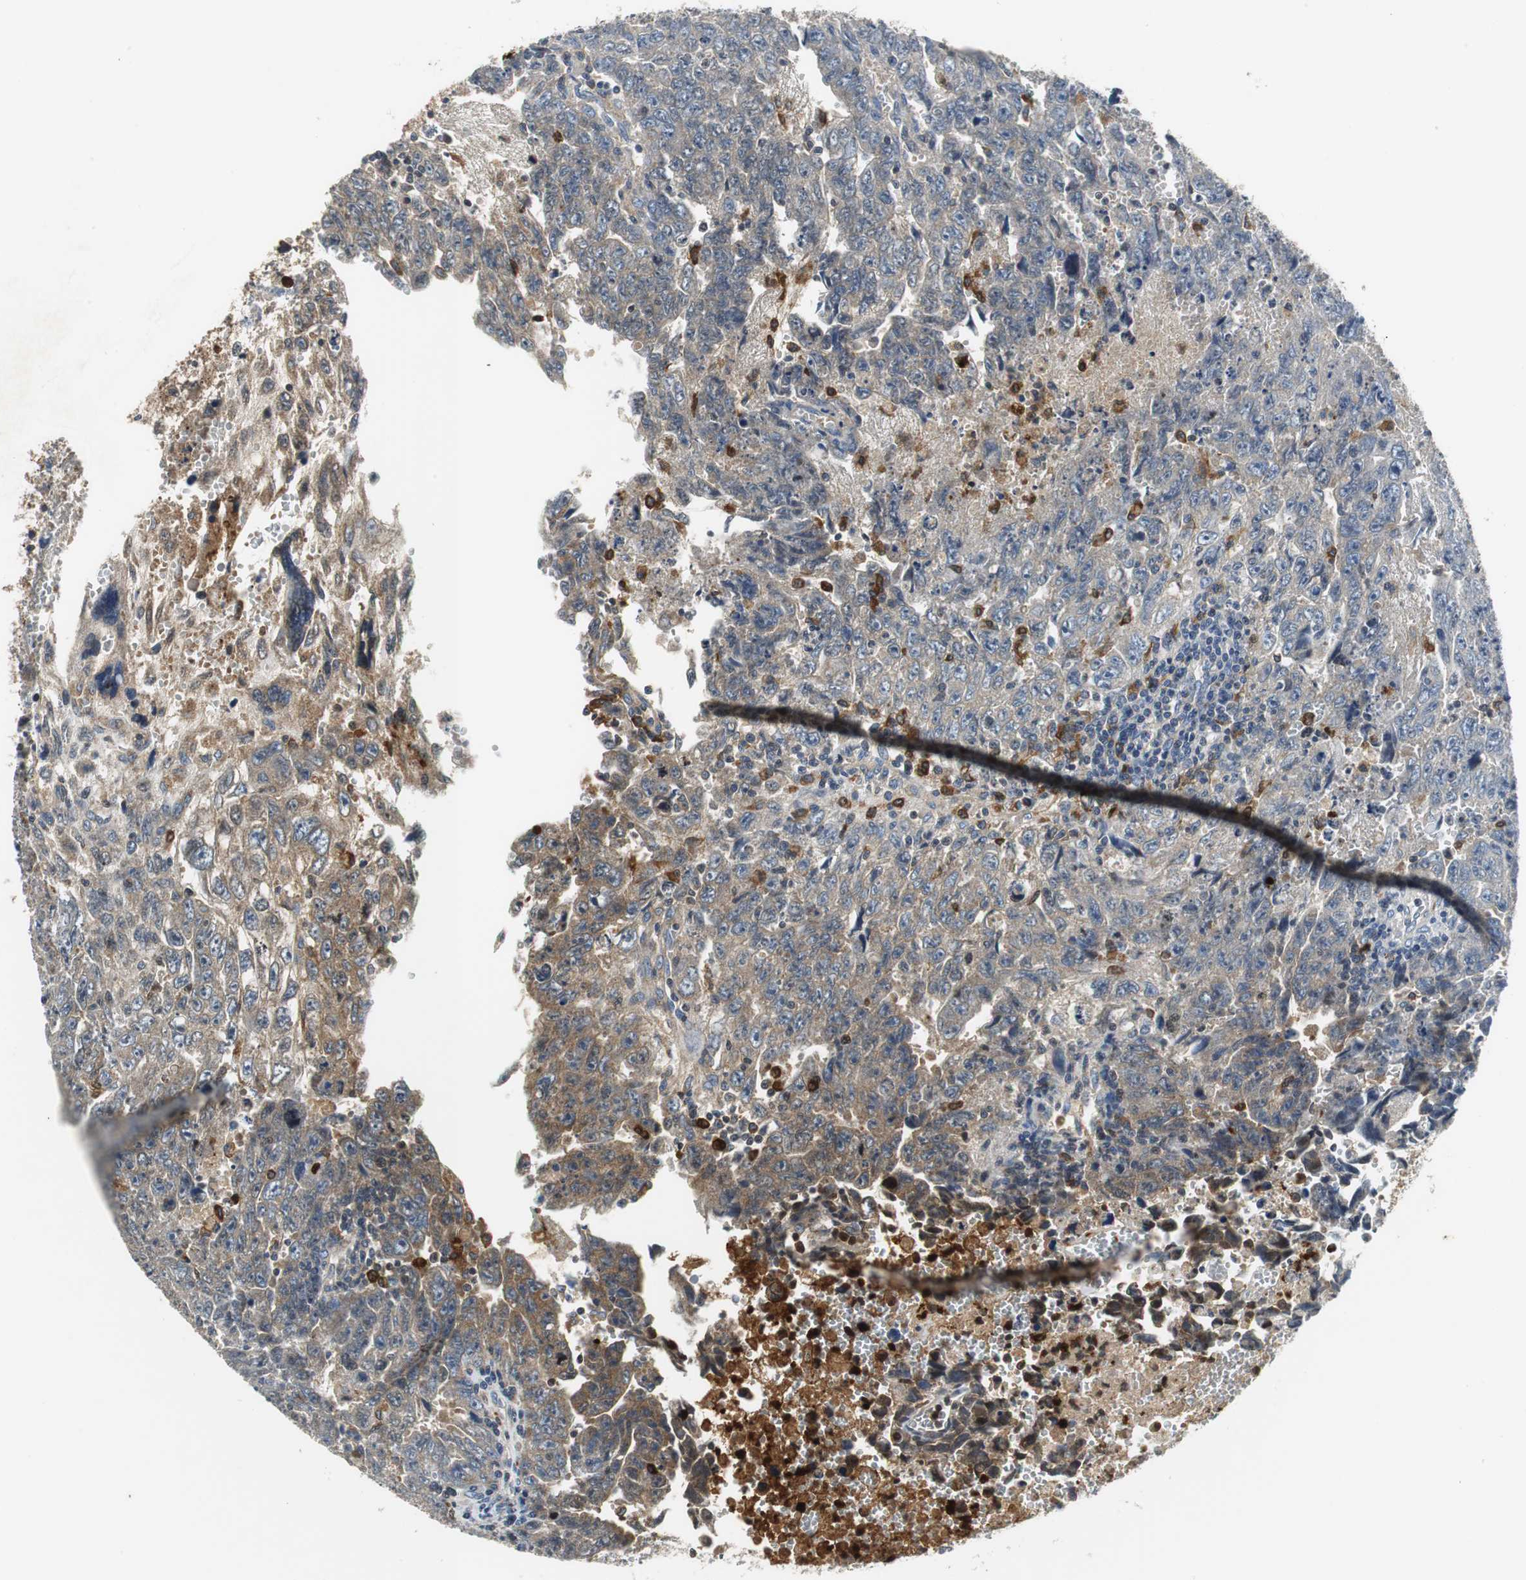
{"staining": {"intensity": "weak", "quantity": "25%-75%", "location": "cytoplasmic/membranous"}, "tissue": "testis cancer", "cell_type": "Tumor cells", "image_type": "cancer", "snomed": [{"axis": "morphology", "description": "Carcinoma, Embryonal, NOS"}, {"axis": "topography", "description": "Testis"}], "caption": "Weak cytoplasmic/membranous positivity for a protein is seen in about 25%-75% of tumor cells of embryonal carcinoma (testis) using immunohistochemistry.", "gene": "ORM1", "patient": {"sex": "male", "age": 28}}